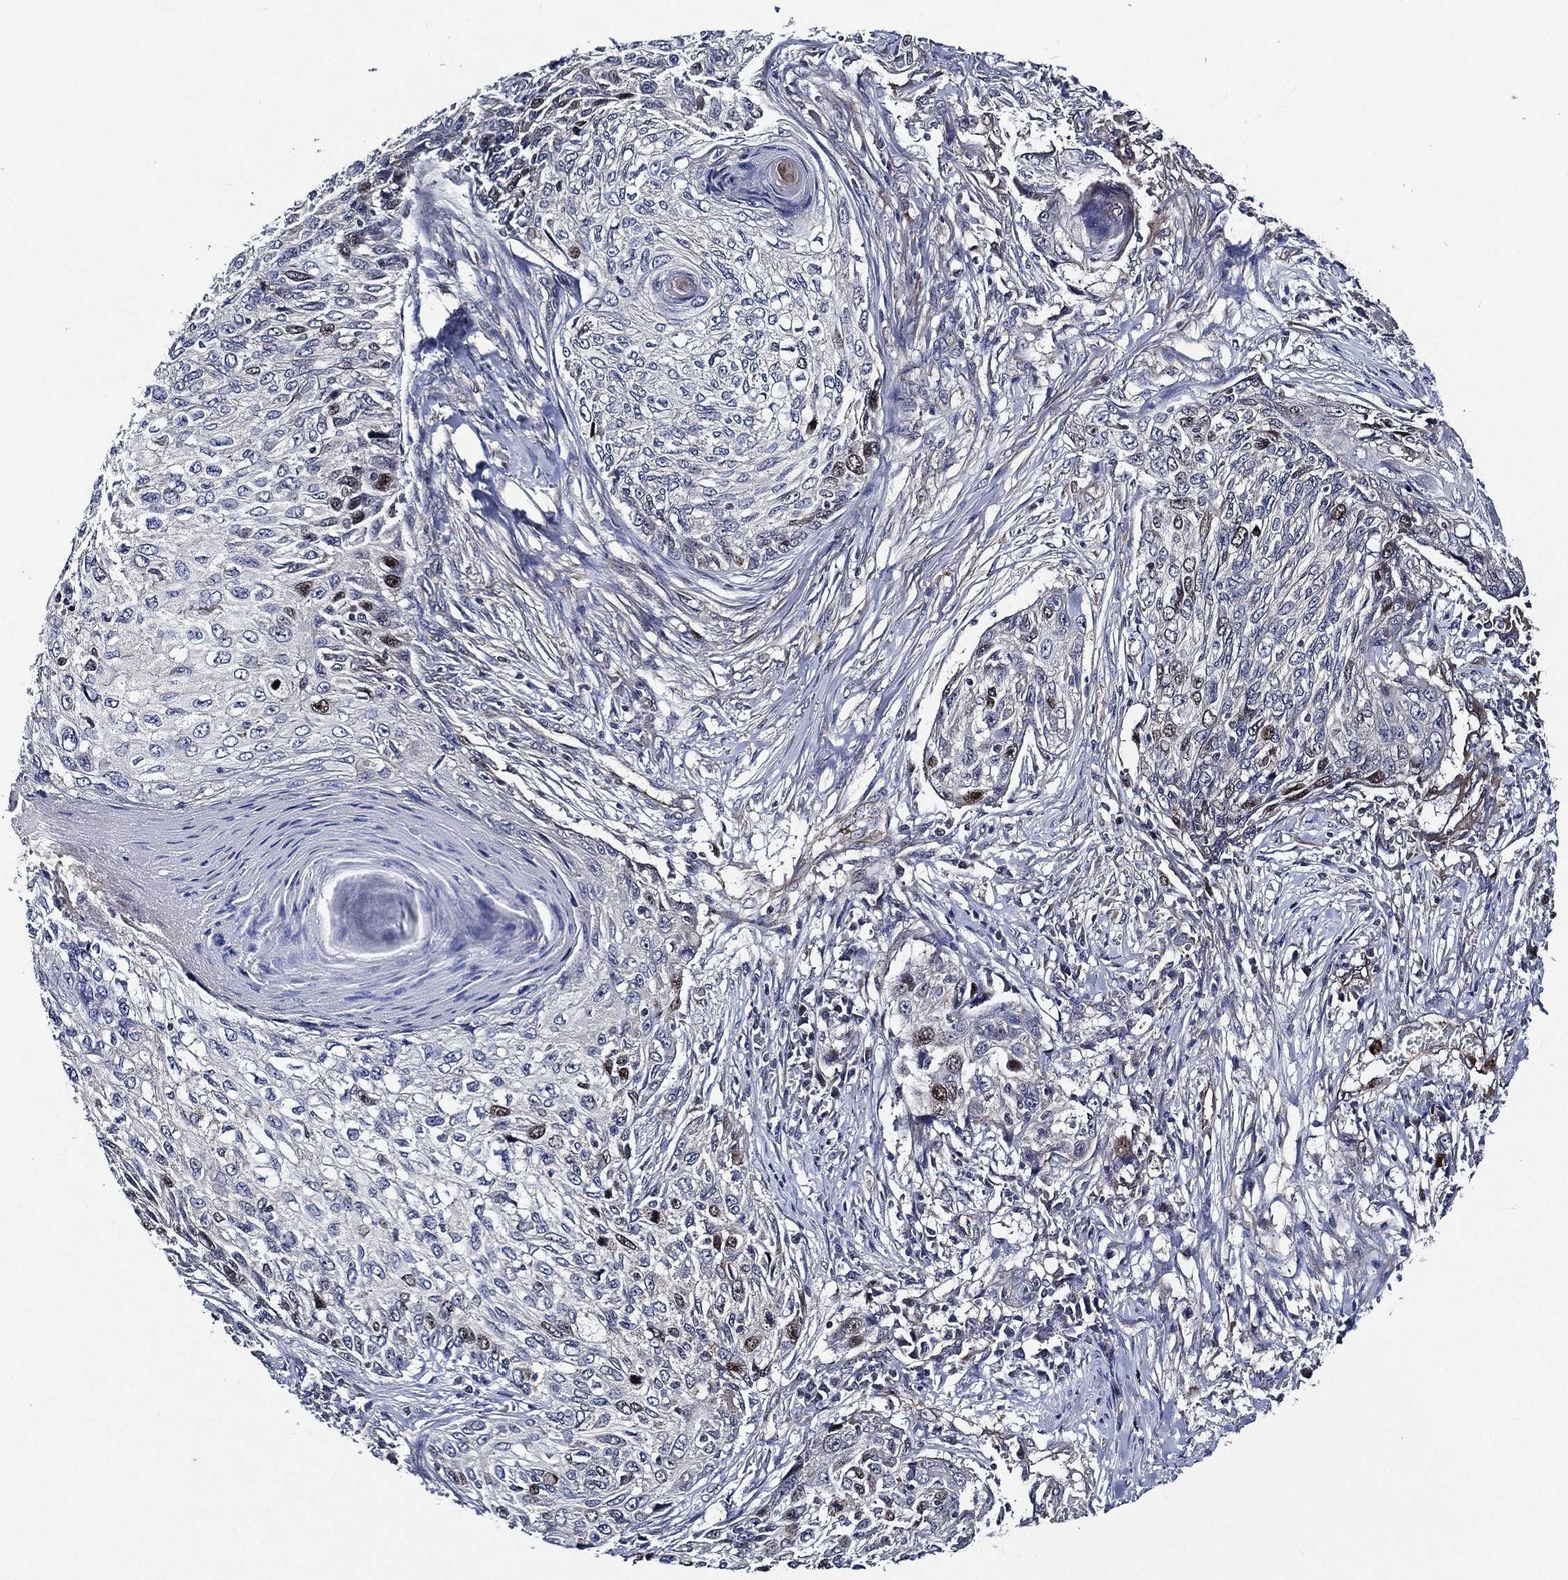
{"staining": {"intensity": "moderate", "quantity": "<25%", "location": "nuclear"}, "tissue": "skin cancer", "cell_type": "Tumor cells", "image_type": "cancer", "snomed": [{"axis": "morphology", "description": "Squamous cell carcinoma, NOS"}, {"axis": "topography", "description": "Skin"}], "caption": "A brown stain highlights moderate nuclear positivity of a protein in skin cancer (squamous cell carcinoma) tumor cells. Immunohistochemistry (ihc) stains the protein in brown and the nuclei are stained blue.", "gene": "KIF20B", "patient": {"sex": "male", "age": 92}}